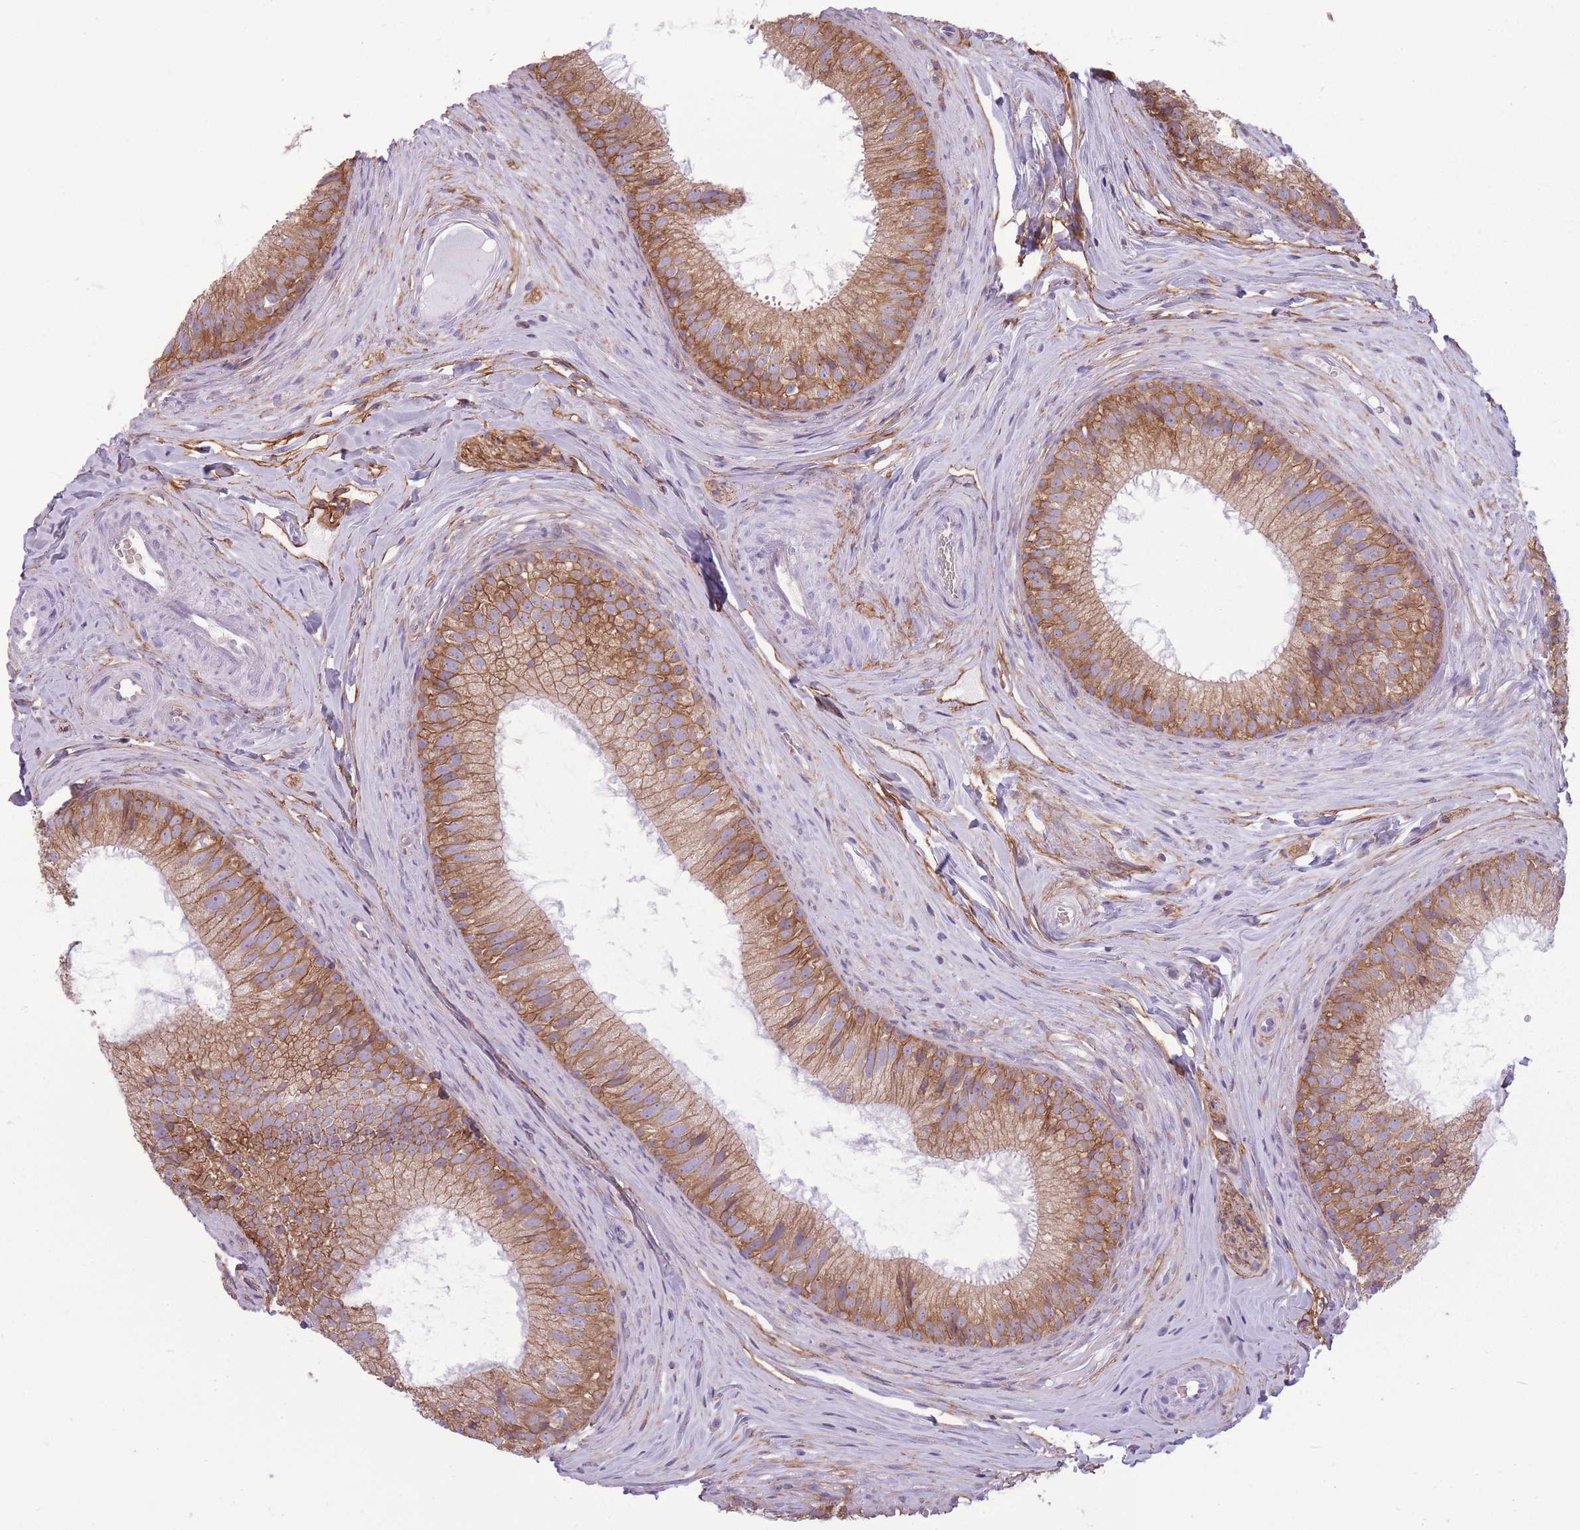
{"staining": {"intensity": "strong", "quantity": ">75%", "location": "cytoplasmic/membranous"}, "tissue": "epididymis", "cell_type": "Glandular cells", "image_type": "normal", "snomed": [{"axis": "morphology", "description": "Normal tissue, NOS"}, {"axis": "topography", "description": "Epididymis"}], "caption": "Immunohistochemical staining of unremarkable human epididymis exhibits >75% levels of strong cytoplasmic/membranous protein staining in approximately >75% of glandular cells.", "gene": "ADD1", "patient": {"sex": "male", "age": 34}}